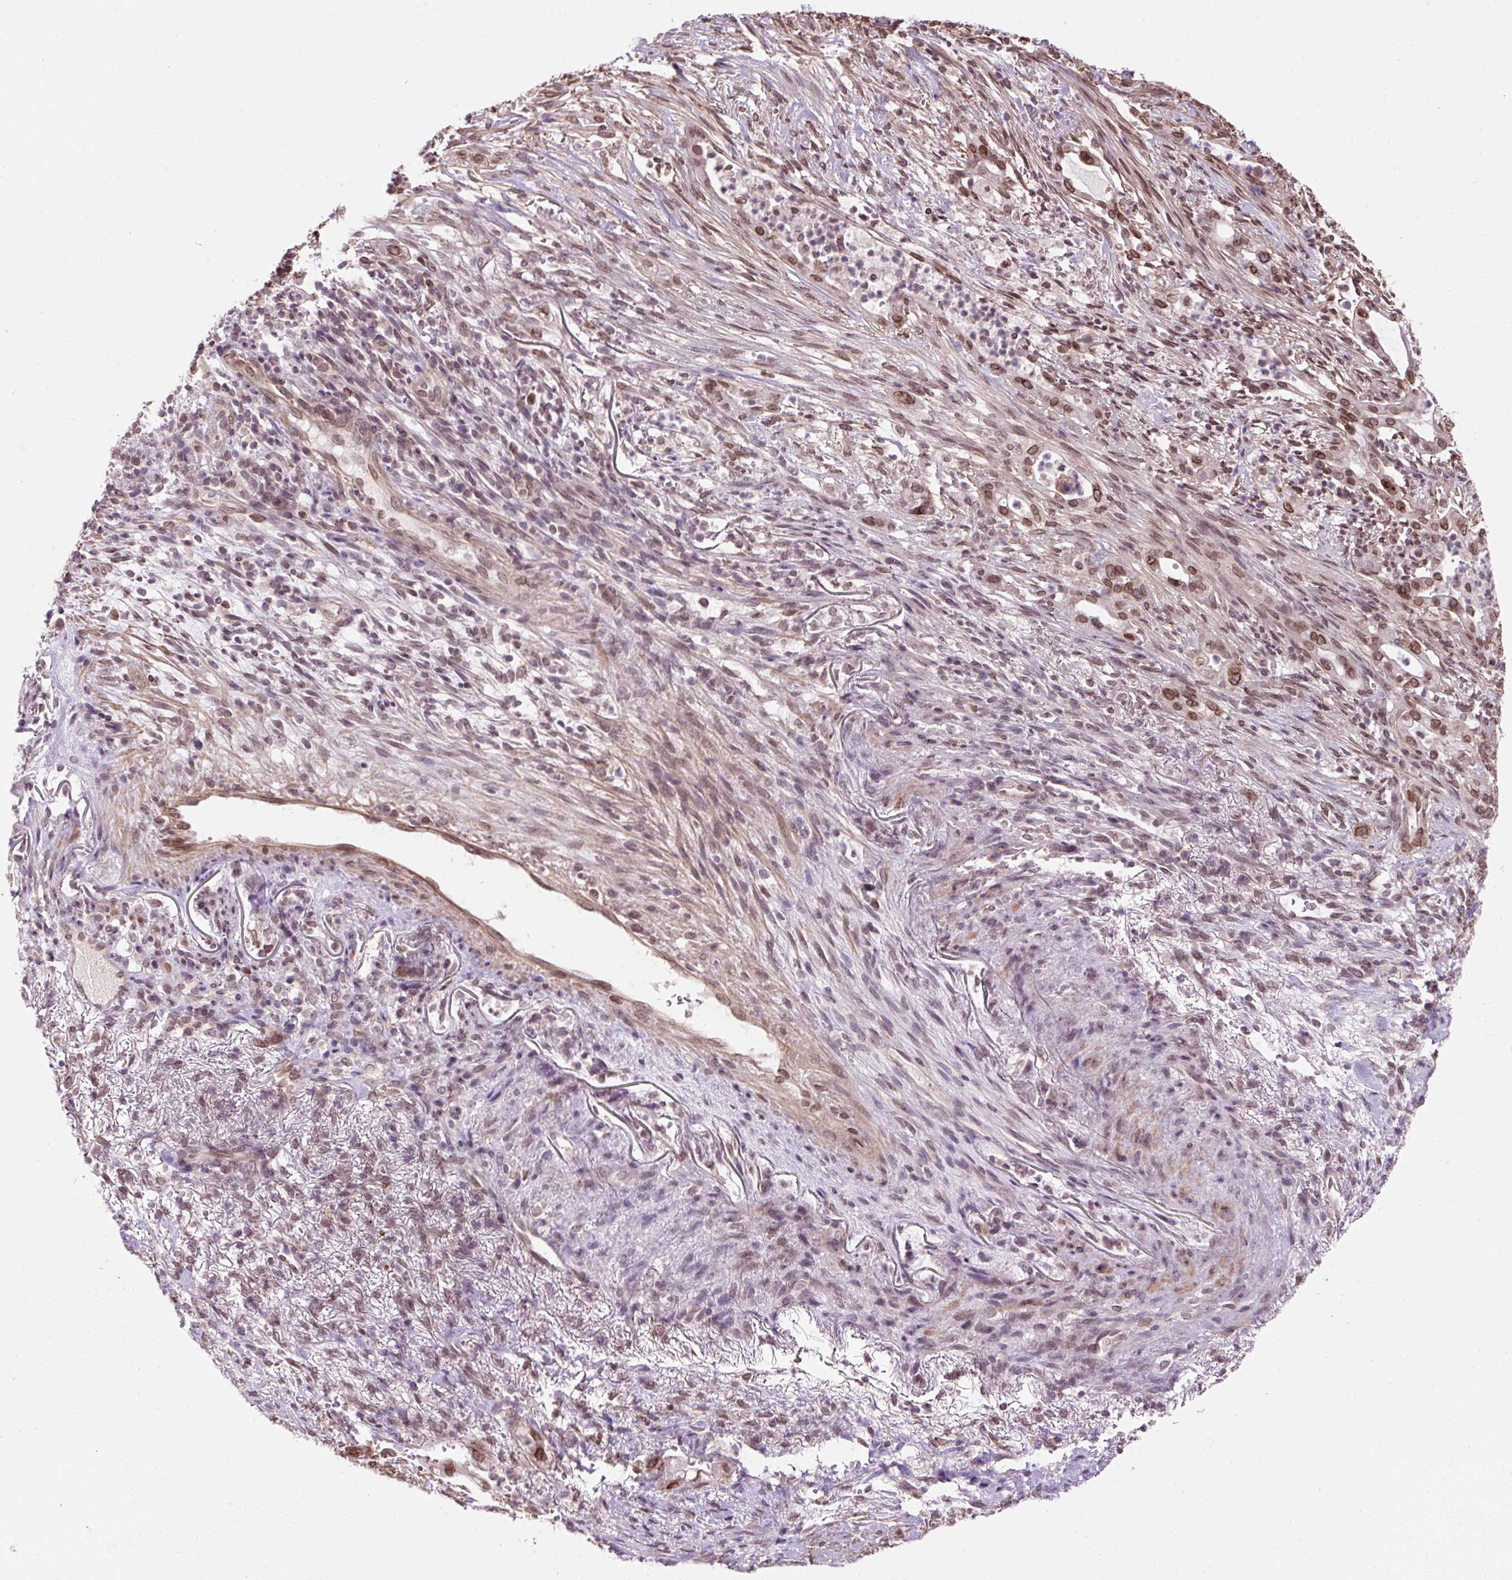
{"staining": {"intensity": "moderate", "quantity": ">75%", "location": "cytoplasmic/membranous,nuclear"}, "tissue": "pancreatic cancer", "cell_type": "Tumor cells", "image_type": "cancer", "snomed": [{"axis": "morphology", "description": "Adenocarcinoma, NOS"}, {"axis": "topography", "description": "Pancreas"}], "caption": "Moderate cytoplasmic/membranous and nuclear positivity is seen in approximately >75% of tumor cells in pancreatic adenocarcinoma.", "gene": "ZNF610", "patient": {"sex": "male", "age": 44}}